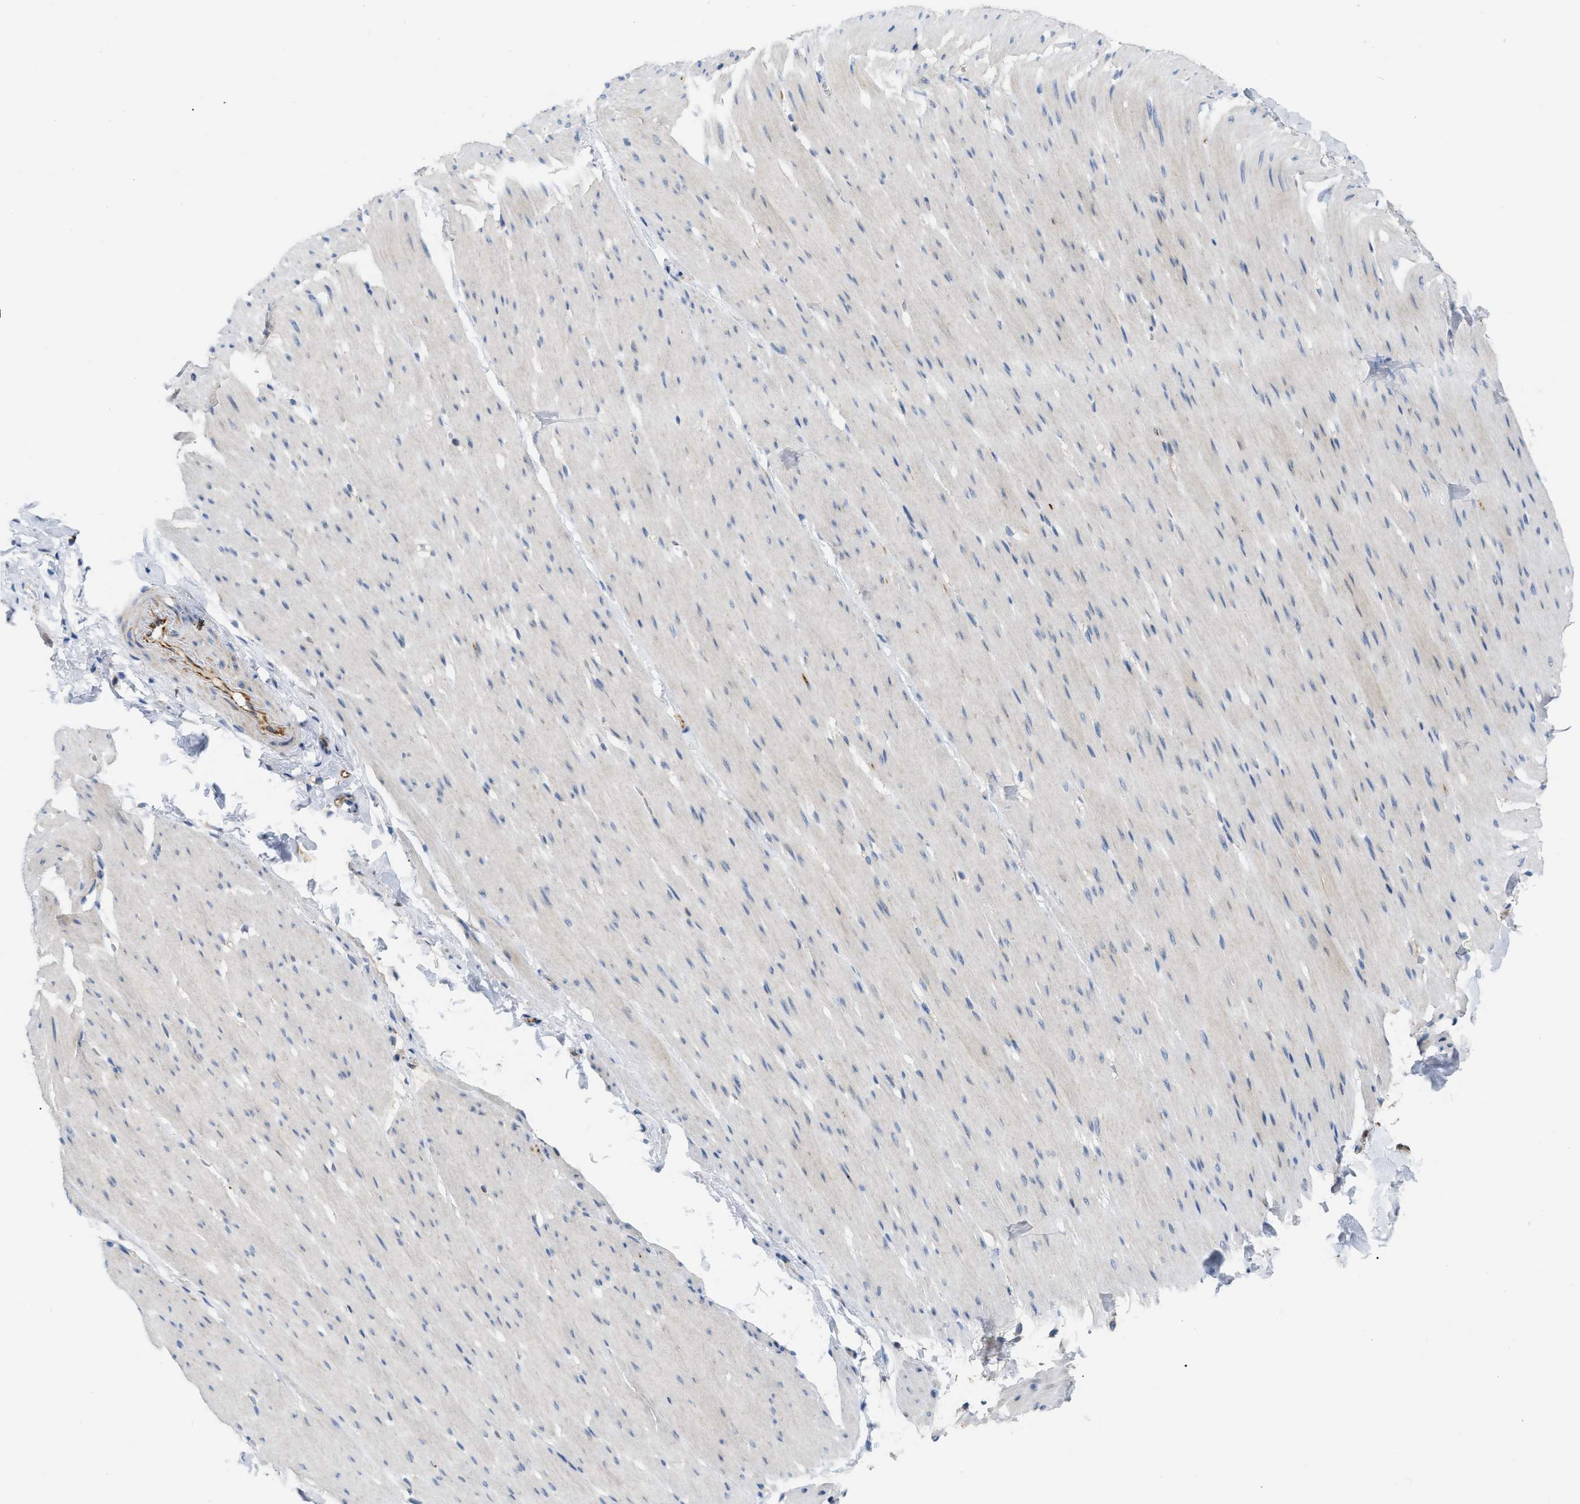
{"staining": {"intensity": "negative", "quantity": "none", "location": "none"}, "tissue": "smooth muscle", "cell_type": "Smooth muscle cells", "image_type": "normal", "snomed": [{"axis": "morphology", "description": "Normal tissue, NOS"}, {"axis": "topography", "description": "Smooth muscle"}, {"axis": "topography", "description": "Colon"}], "caption": "This is an IHC image of unremarkable smooth muscle. There is no positivity in smooth muscle cells.", "gene": "DHX58", "patient": {"sex": "male", "age": 67}}